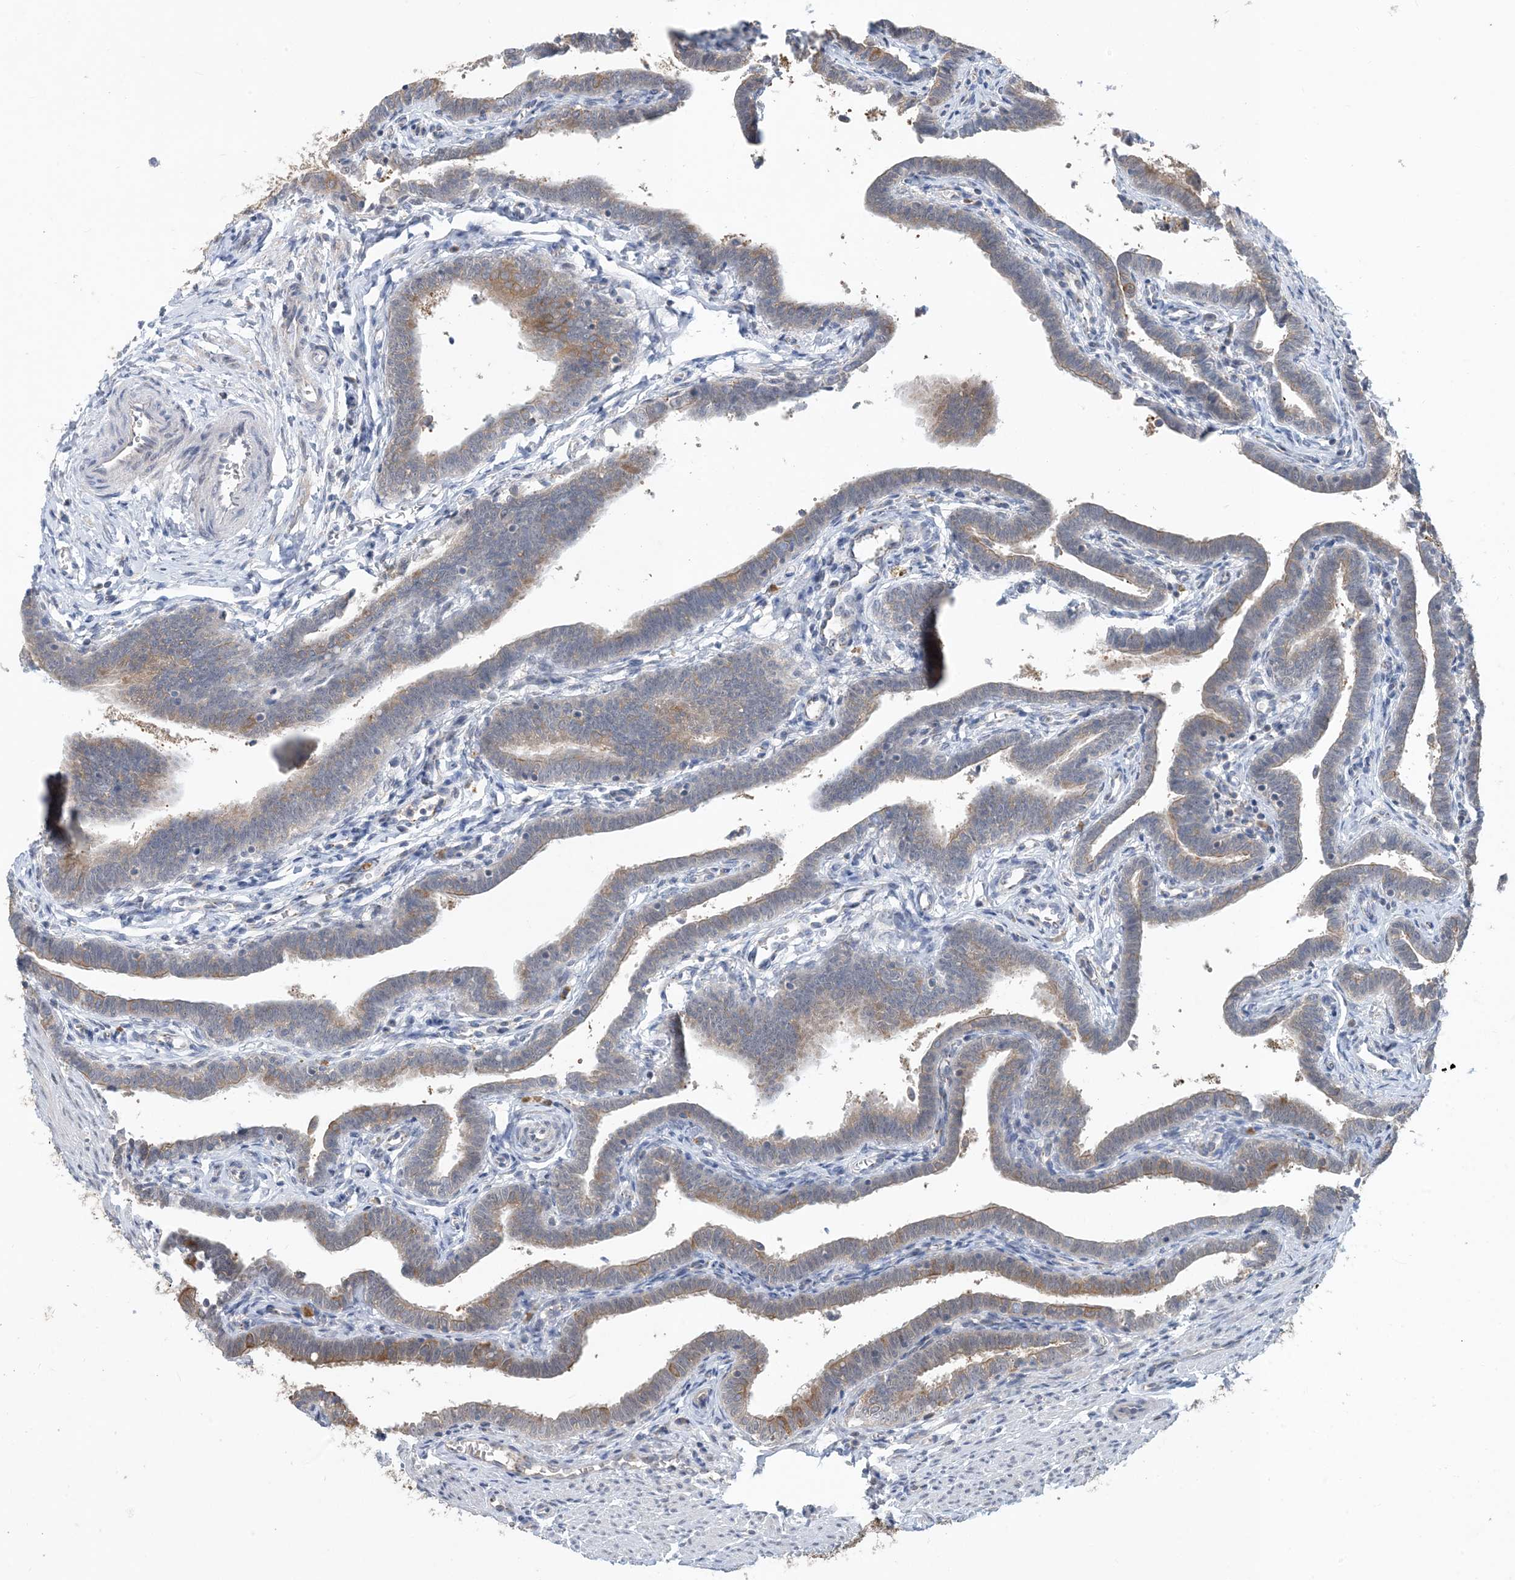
{"staining": {"intensity": "weak", "quantity": "25%-75%", "location": "cytoplasmic/membranous"}, "tissue": "fallopian tube", "cell_type": "Glandular cells", "image_type": "normal", "snomed": [{"axis": "morphology", "description": "Normal tissue, NOS"}, {"axis": "topography", "description": "Fallopian tube"}], "caption": "Benign fallopian tube was stained to show a protein in brown. There is low levels of weak cytoplasmic/membranous expression in approximately 25%-75% of glandular cells. (brown staining indicates protein expression, while blue staining denotes nuclei).", "gene": "TINAG", "patient": {"sex": "female", "age": 36}}